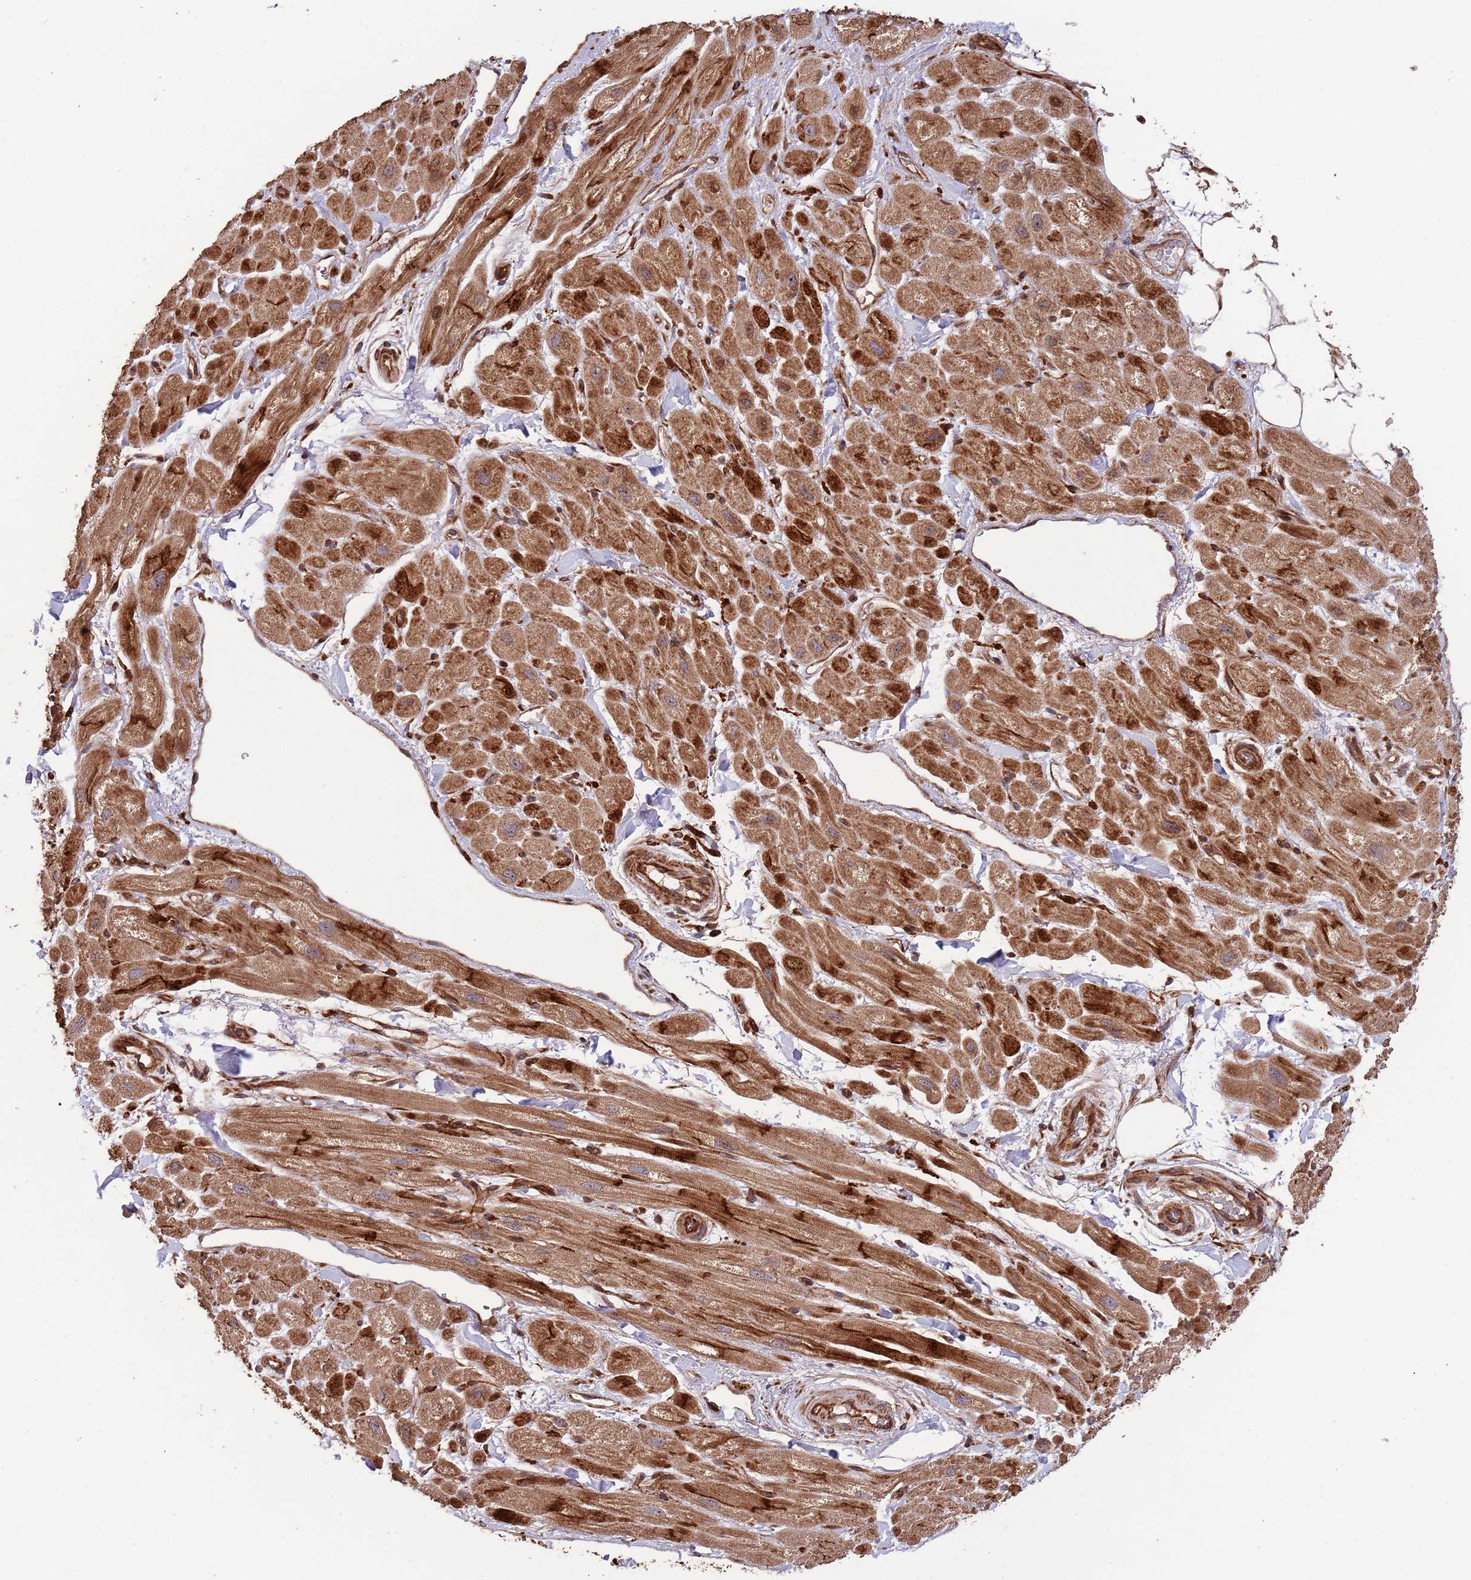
{"staining": {"intensity": "strong", "quantity": ">75%", "location": "cytoplasmic/membranous"}, "tissue": "heart muscle", "cell_type": "Cardiomyocytes", "image_type": "normal", "snomed": [{"axis": "morphology", "description": "Normal tissue, NOS"}, {"axis": "topography", "description": "Heart"}], "caption": "Protein positivity by immunohistochemistry (IHC) exhibits strong cytoplasmic/membranous expression in approximately >75% of cardiomyocytes in unremarkable heart muscle.", "gene": "ZNF428", "patient": {"sex": "male", "age": 65}}